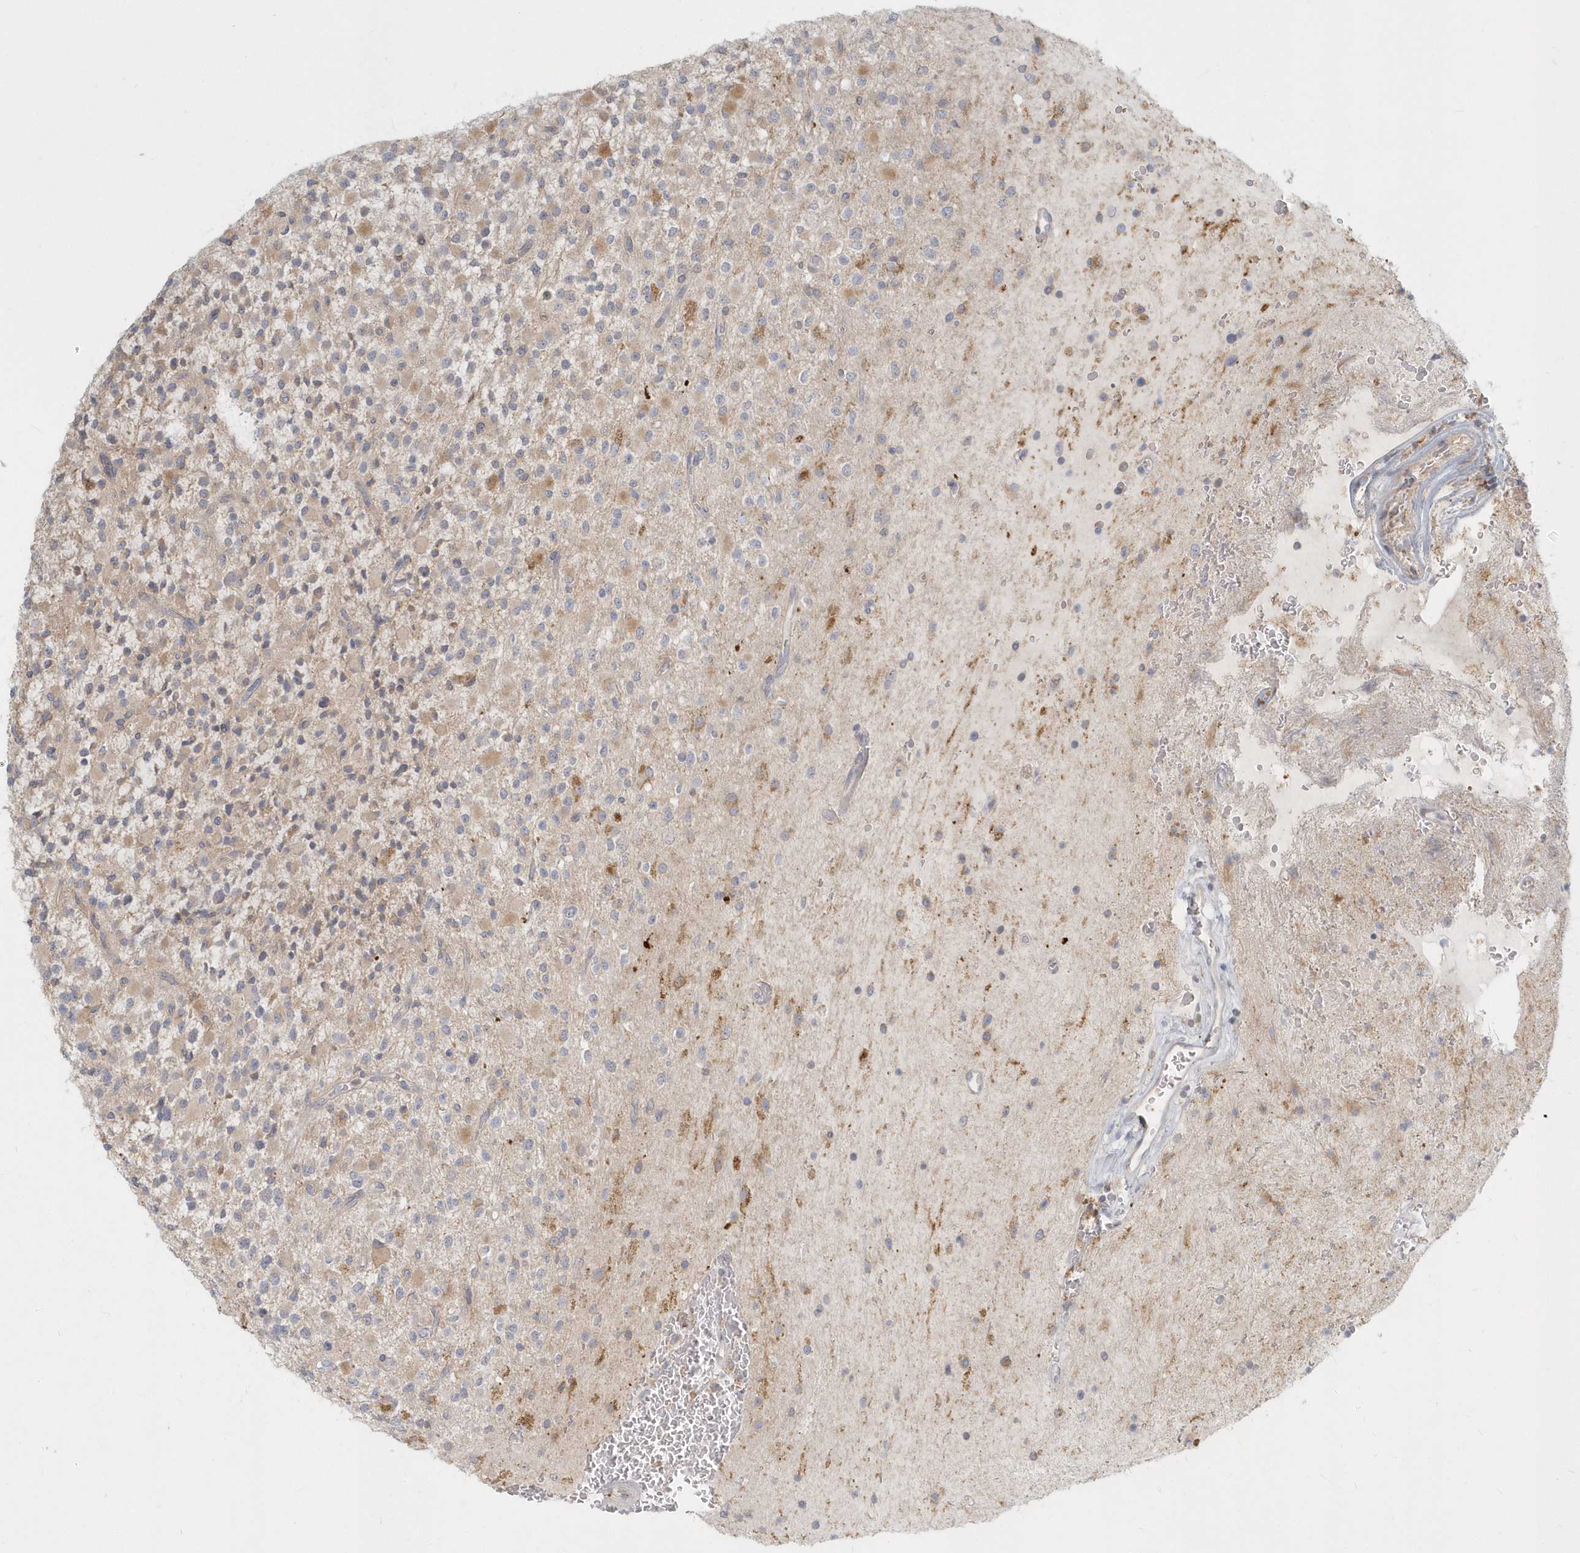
{"staining": {"intensity": "weak", "quantity": "25%-75%", "location": "cytoplasmic/membranous"}, "tissue": "glioma", "cell_type": "Tumor cells", "image_type": "cancer", "snomed": [{"axis": "morphology", "description": "Glioma, malignant, High grade"}, {"axis": "topography", "description": "Brain"}], "caption": "Protein analysis of malignant glioma (high-grade) tissue shows weak cytoplasmic/membranous staining in approximately 25%-75% of tumor cells.", "gene": "NAPB", "patient": {"sex": "male", "age": 34}}